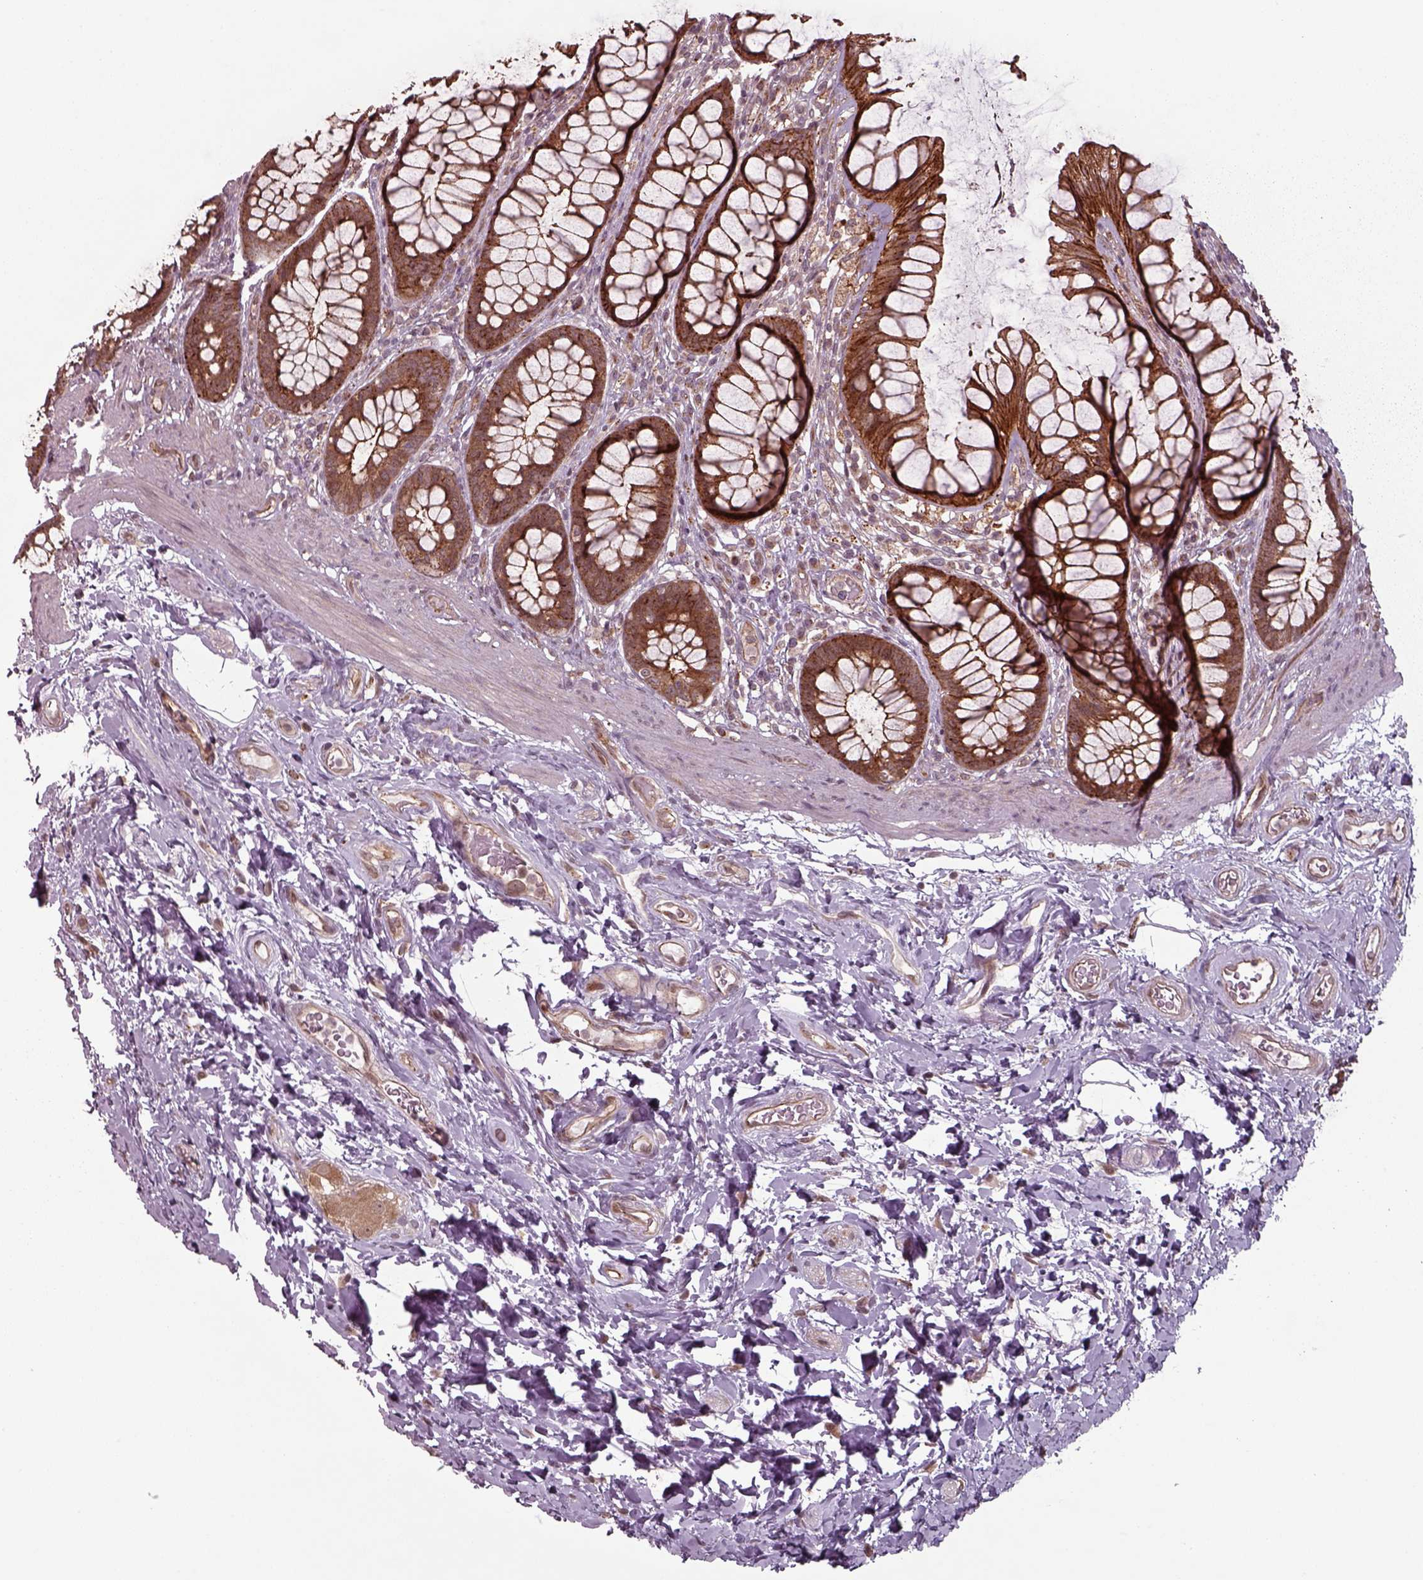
{"staining": {"intensity": "strong", "quantity": ">75%", "location": "cytoplasmic/membranous"}, "tissue": "rectum", "cell_type": "Glandular cells", "image_type": "normal", "snomed": [{"axis": "morphology", "description": "Normal tissue, NOS"}, {"axis": "topography", "description": "Rectum"}], "caption": "IHC of unremarkable rectum displays high levels of strong cytoplasmic/membranous expression in about >75% of glandular cells. (Stains: DAB in brown, nuclei in blue, Microscopy: brightfield microscopy at high magnification).", "gene": "CHMP3", "patient": {"sex": "male", "age": 72}}